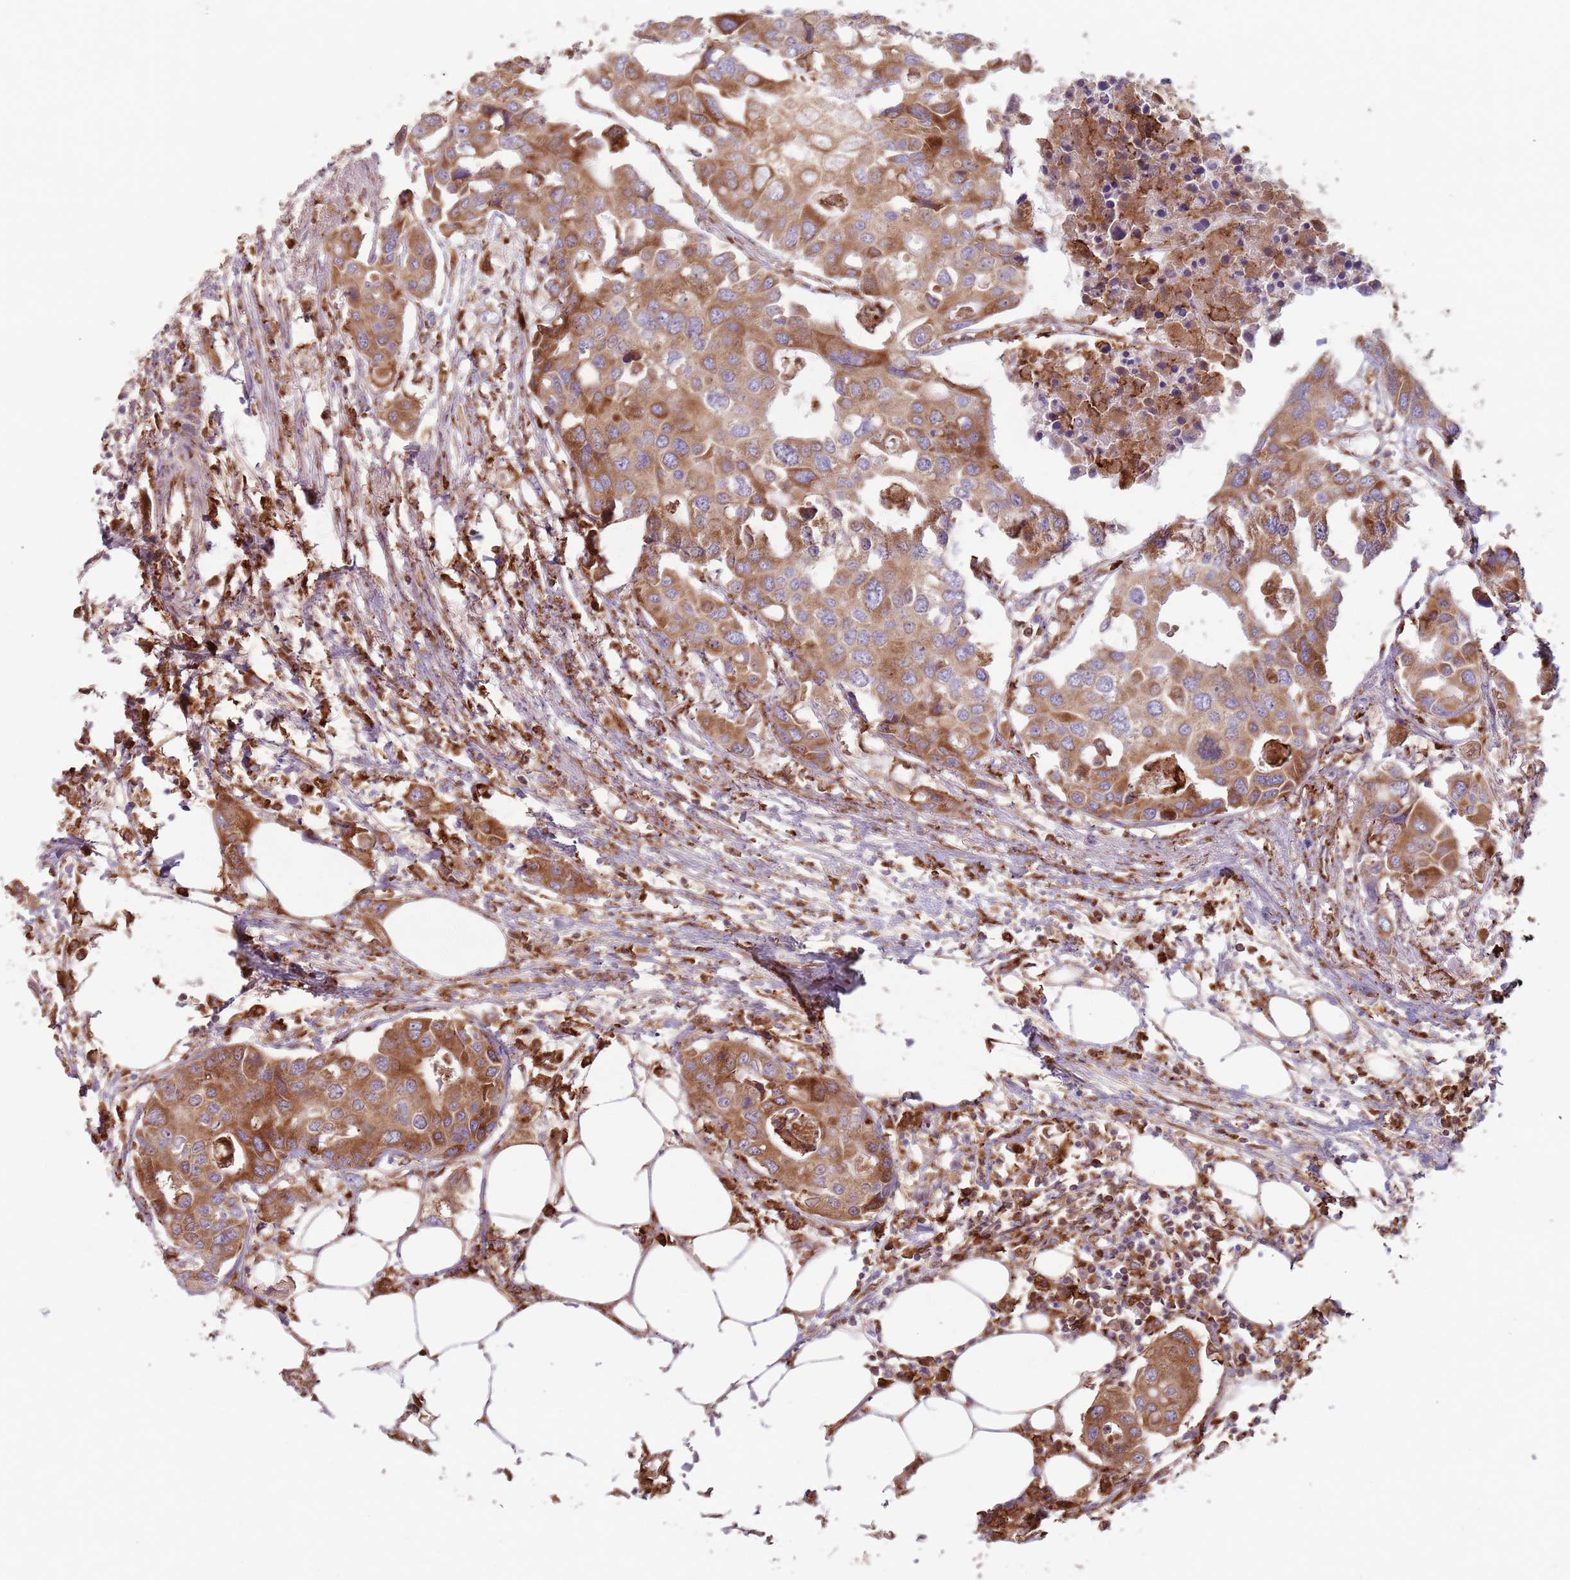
{"staining": {"intensity": "moderate", "quantity": ">75%", "location": "cytoplasmic/membranous"}, "tissue": "colorectal cancer", "cell_type": "Tumor cells", "image_type": "cancer", "snomed": [{"axis": "morphology", "description": "Adenocarcinoma, NOS"}, {"axis": "topography", "description": "Colon"}], "caption": "The histopathology image displays immunohistochemical staining of colorectal cancer. There is moderate cytoplasmic/membranous expression is appreciated in about >75% of tumor cells.", "gene": "COLGALT1", "patient": {"sex": "male", "age": 77}}